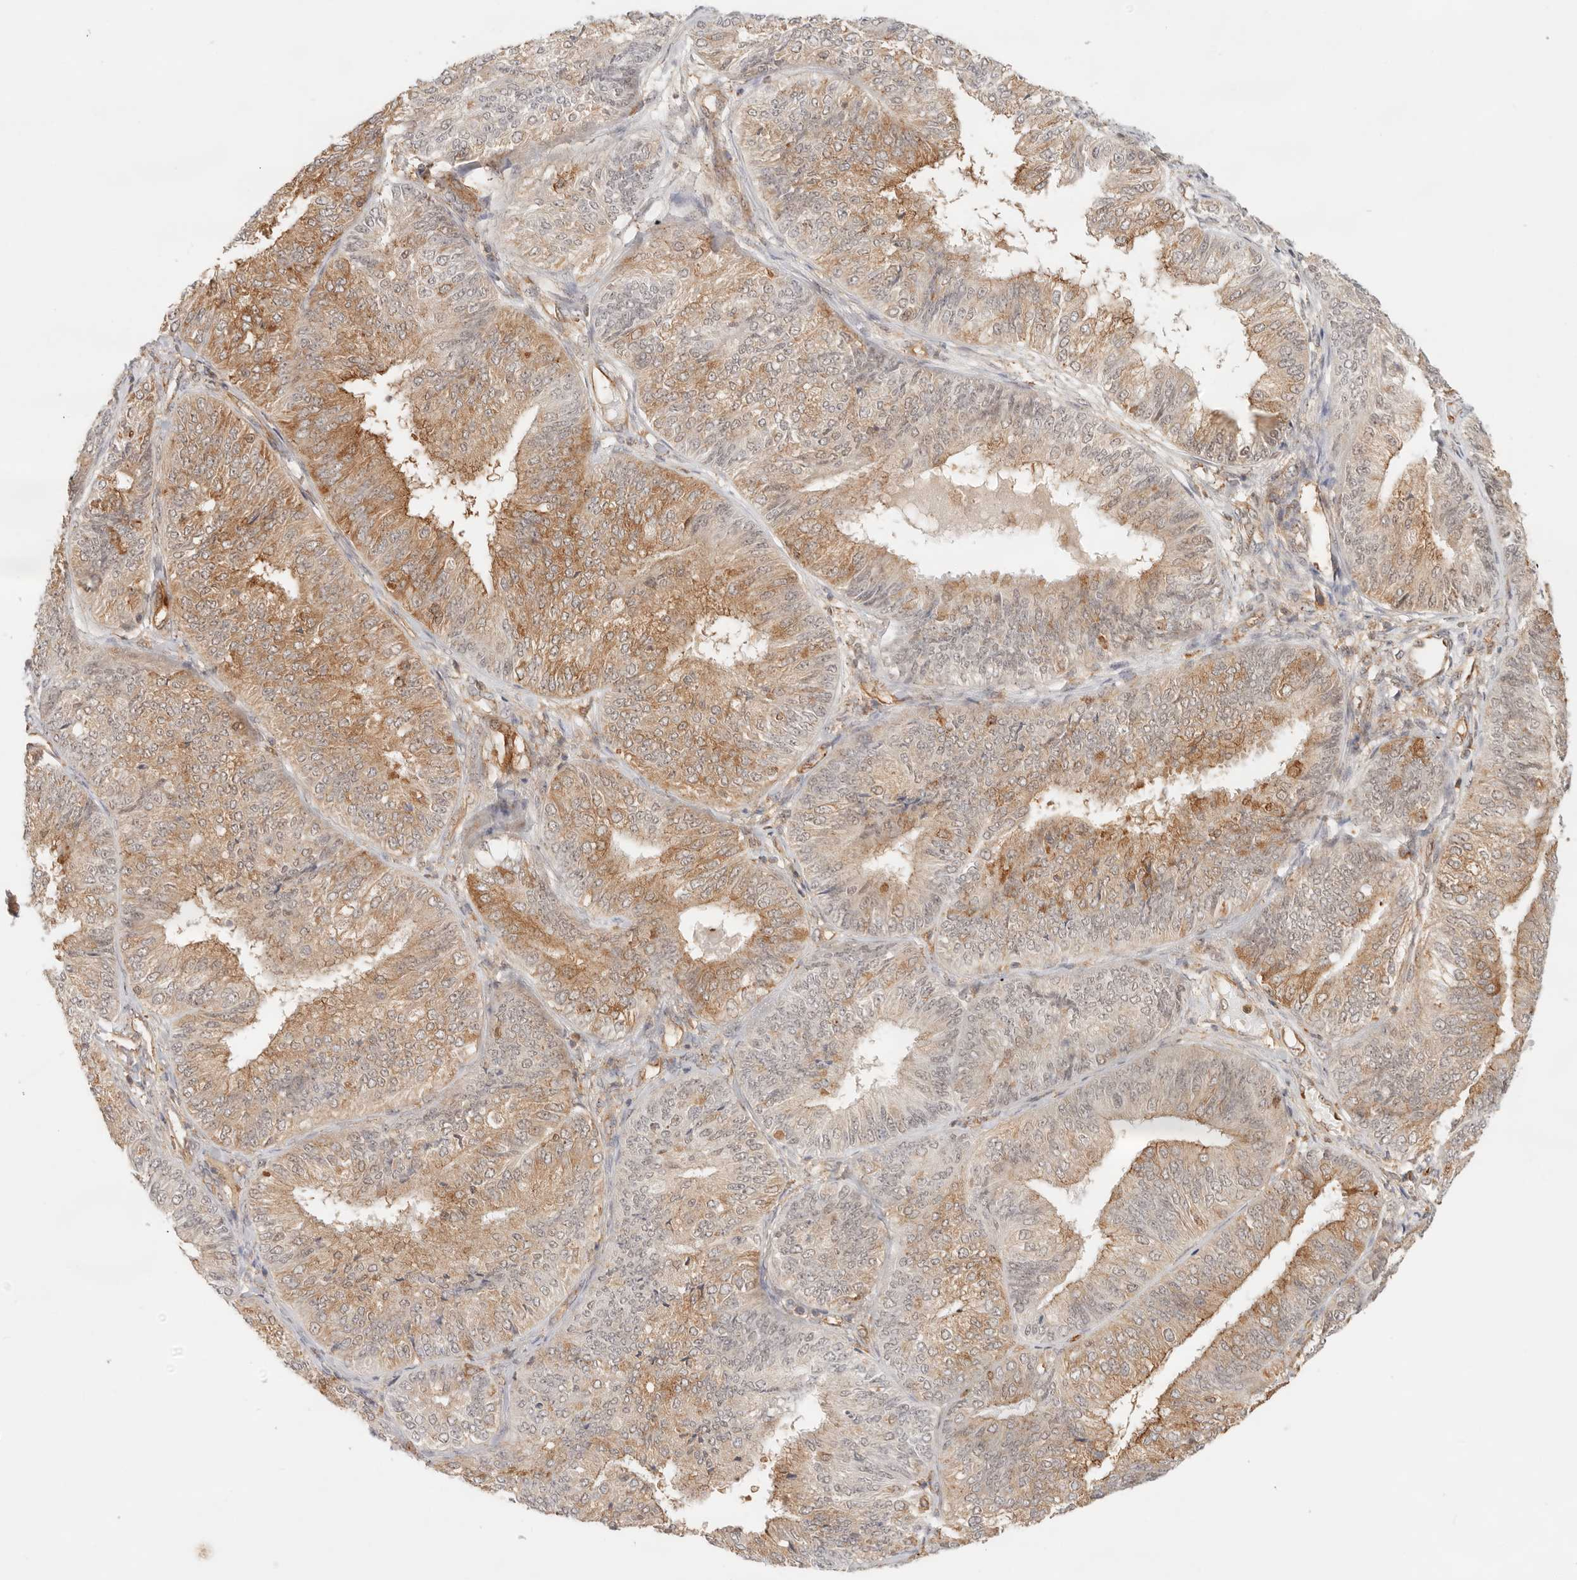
{"staining": {"intensity": "moderate", "quantity": ">75%", "location": "cytoplasmic/membranous,nuclear"}, "tissue": "endometrial cancer", "cell_type": "Tumor cells", "image_type": "cancer", "snomed": [{"axis": "morphology", "description": "Adenocarcinoma, NOS"}, {"axis": "topography", "description": "Endometrium"}], "caption": "Immunohistochemical staining of human endometrial adenocarcinoma displays medium levels of moderate cytoplasmic/membranous and nuclear expression in about >75% of tumor cells.", "gene": "HEXD", "patient": {"sex": "female", "age": 58}}